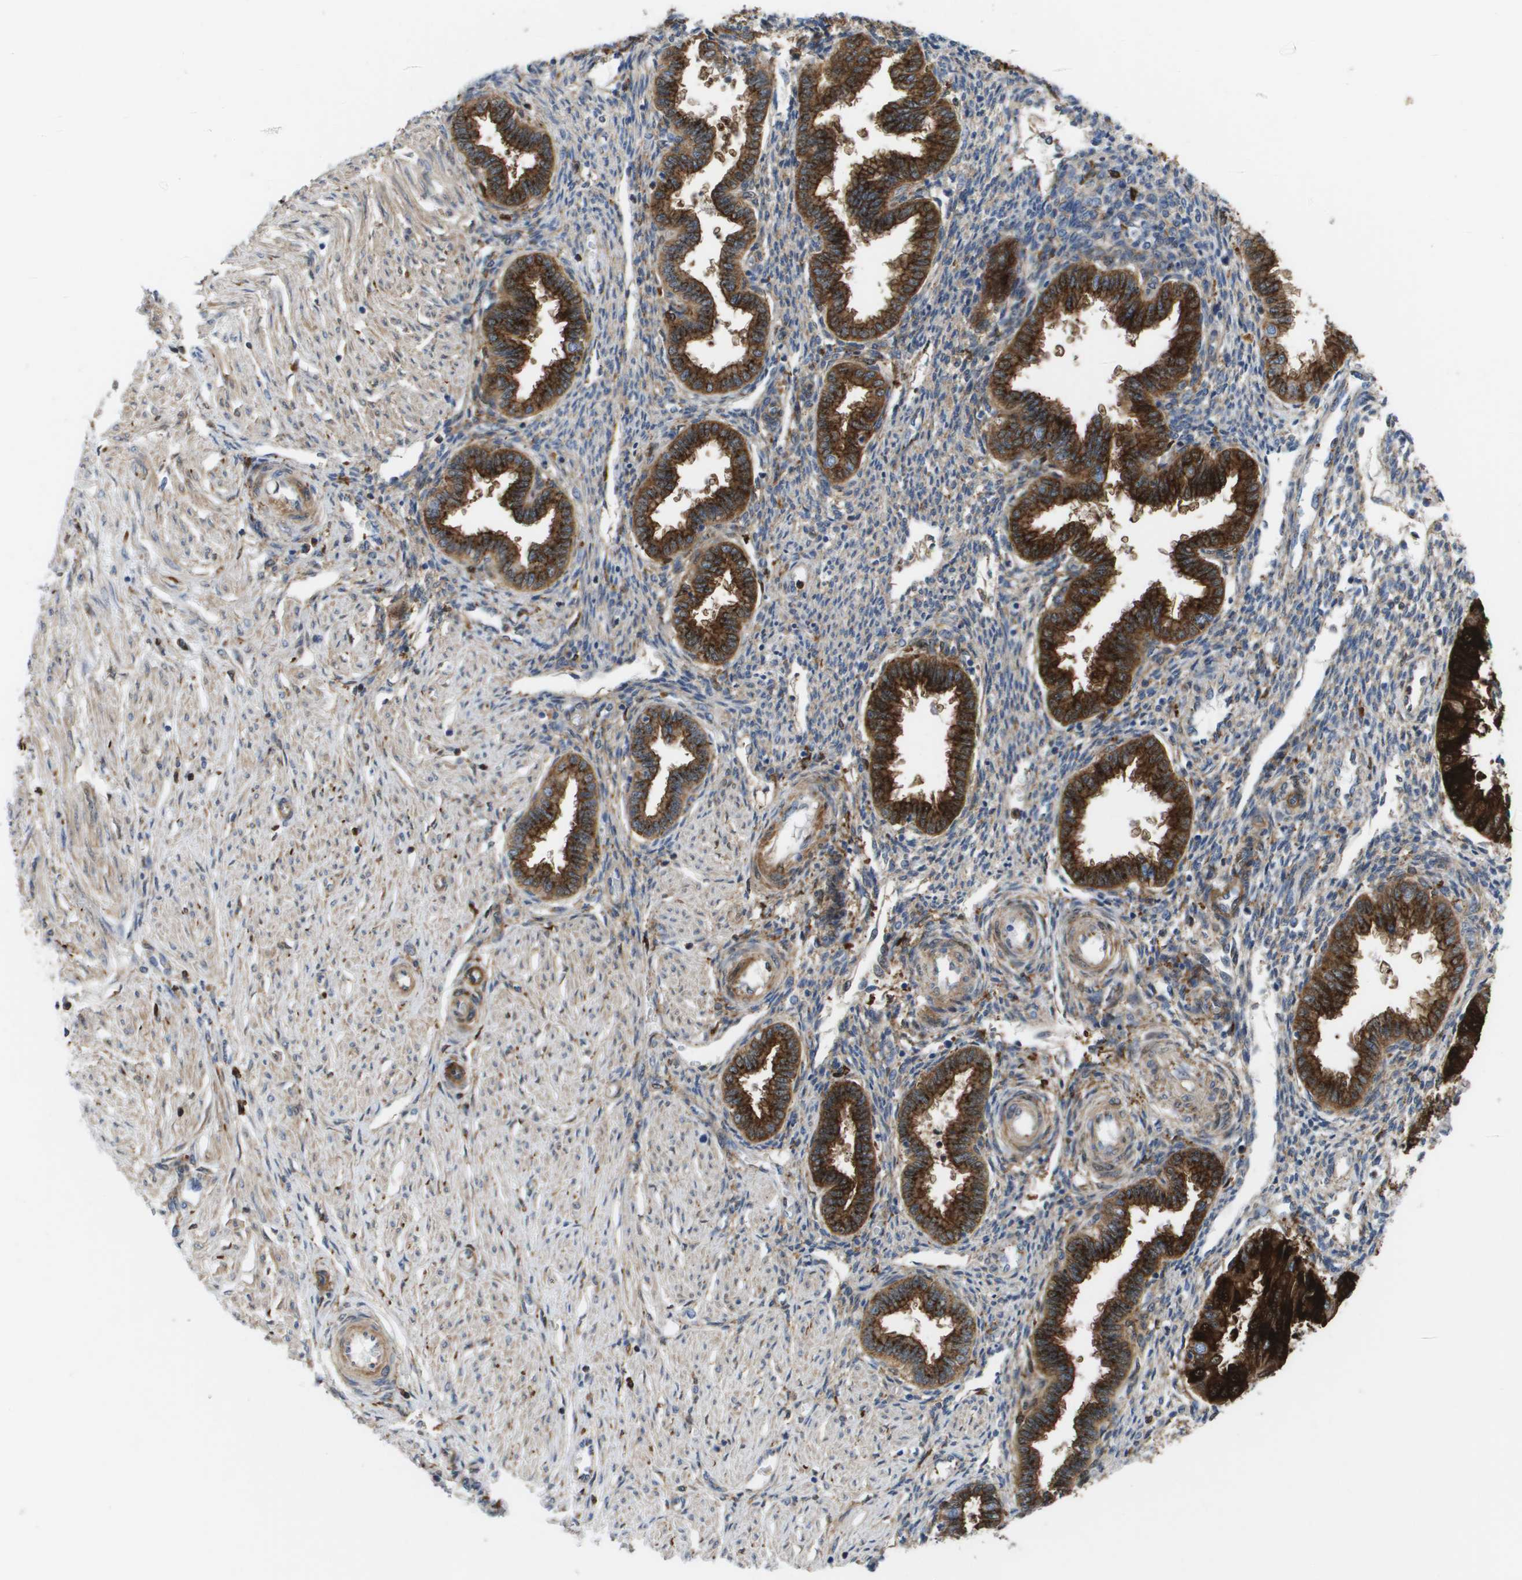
{"staining": {"intensity": "weak", "quantity": "<25%", "location": "cytoplasmic/membranous"}, "tissue": "endometrium", "cell_type": "Cells in endometrial stroma", "image_type": "normal", "snomed": [{"axis": "morphology", "description": "Normal tissue, NOS"}, {"axis": "topography", "description": "Endometrium"}], "caption": "The histopathology image reveals no staining of cells in endometrial stroma in unremarkable endometrium.", "gene": "SLC37A2", "patient": {"sex": "female", "age": 33}}